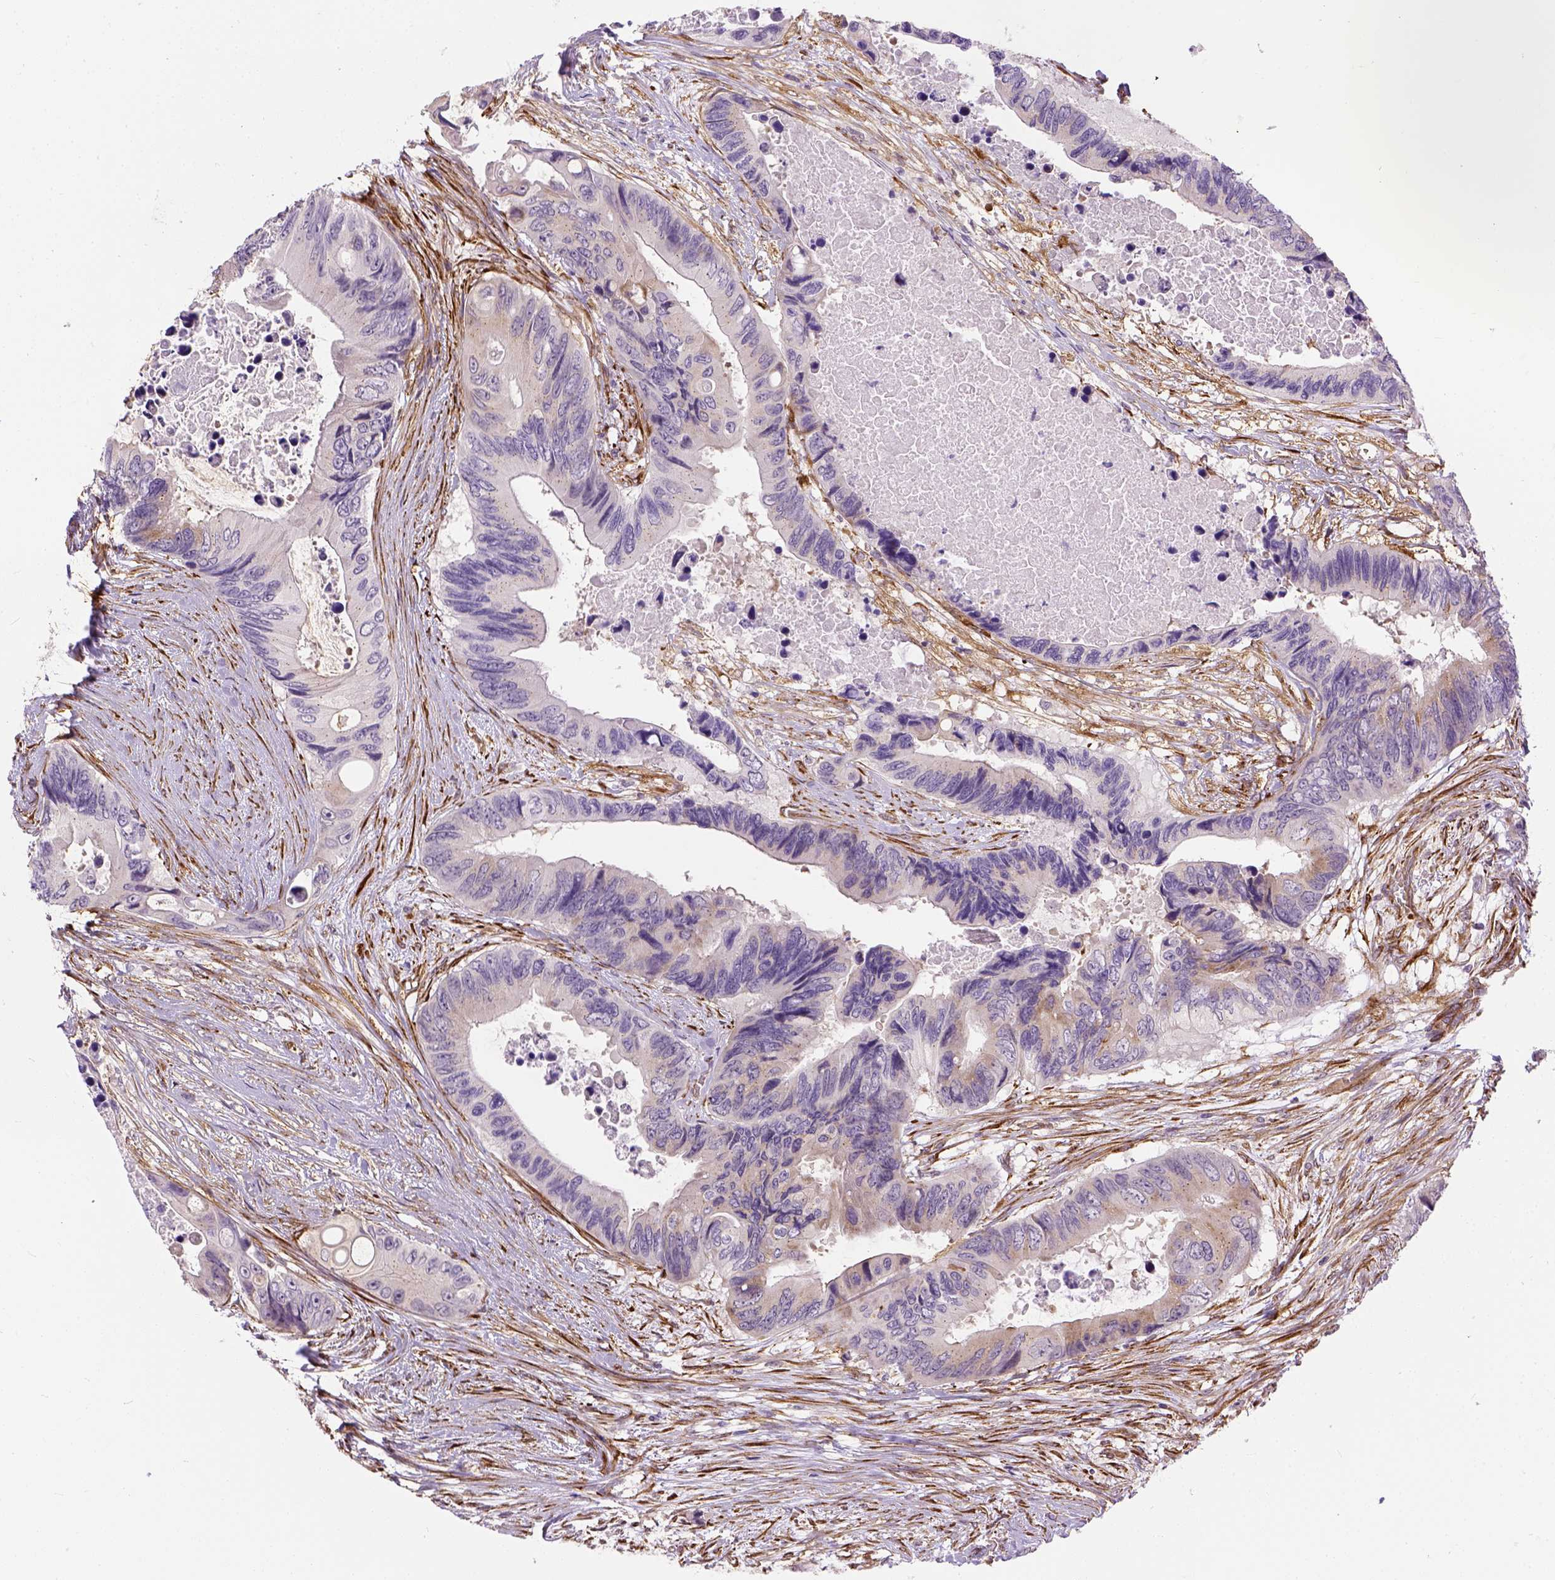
{"staining": {"intensity": "negative", "quantity": "none", "location": "none"}, "tissue": "colorectal cancer", "cell_type": "Tumor cells", "image_type": "cancer", "snomed": [{"axis": "morphology", "description": "Adenocarcinoma, NOS"}, {"axis": "topography", "description": "Rectum"}], "caption": "There is no significant positivity in tumor cells of colorectal cancer (adenocarcinoma). The staining is performed using DAB (3,3'-diaminobenzidine) brown chromogen with nuclei counter-stained in using hematoxylin.", "gene": "KAZN", "patient": {"sex": "male", "age": 63}}